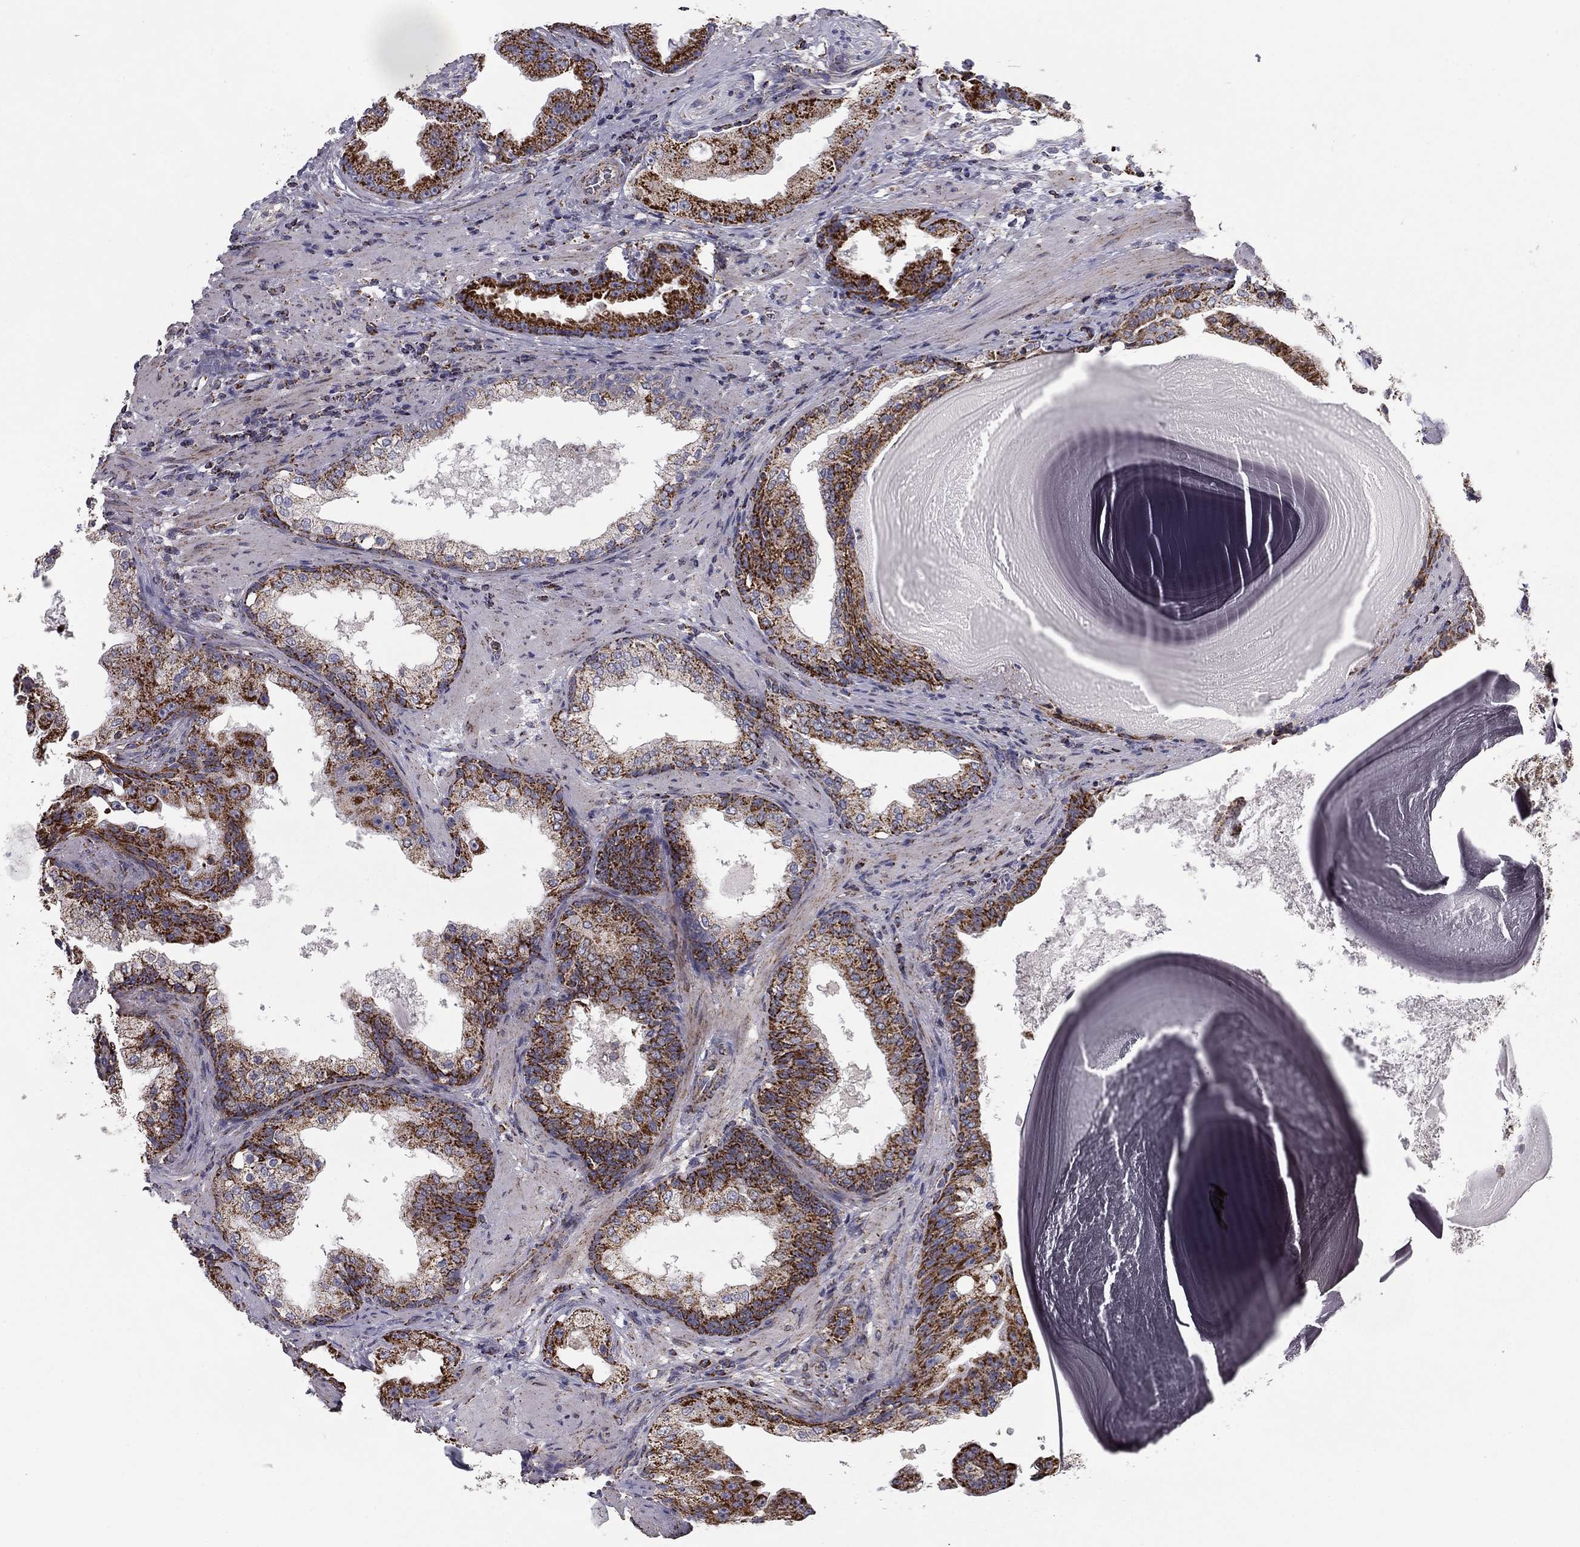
{"staining": {"intensity": "strong", "quantity": ">75%", "location": "cytoplasmic/membranous"}, "tissue": "prostate cancer", "cell_type": "Tumor cells", "image_type": "cancer", "snomed": [{"axis": "morphology", "description": "Adenocarcinoma, Low grade"}, {"axis": "topography", "description": "Prostate"}], "caption": "A brown stain shows strong cytoplasmic/membranous positivity of a protein in human prostate cancer (adenocarcinoma (low-grade)) tumor cells.", "gene": "NDUFV1", "patient": {"sex": "male", "age": 62}}